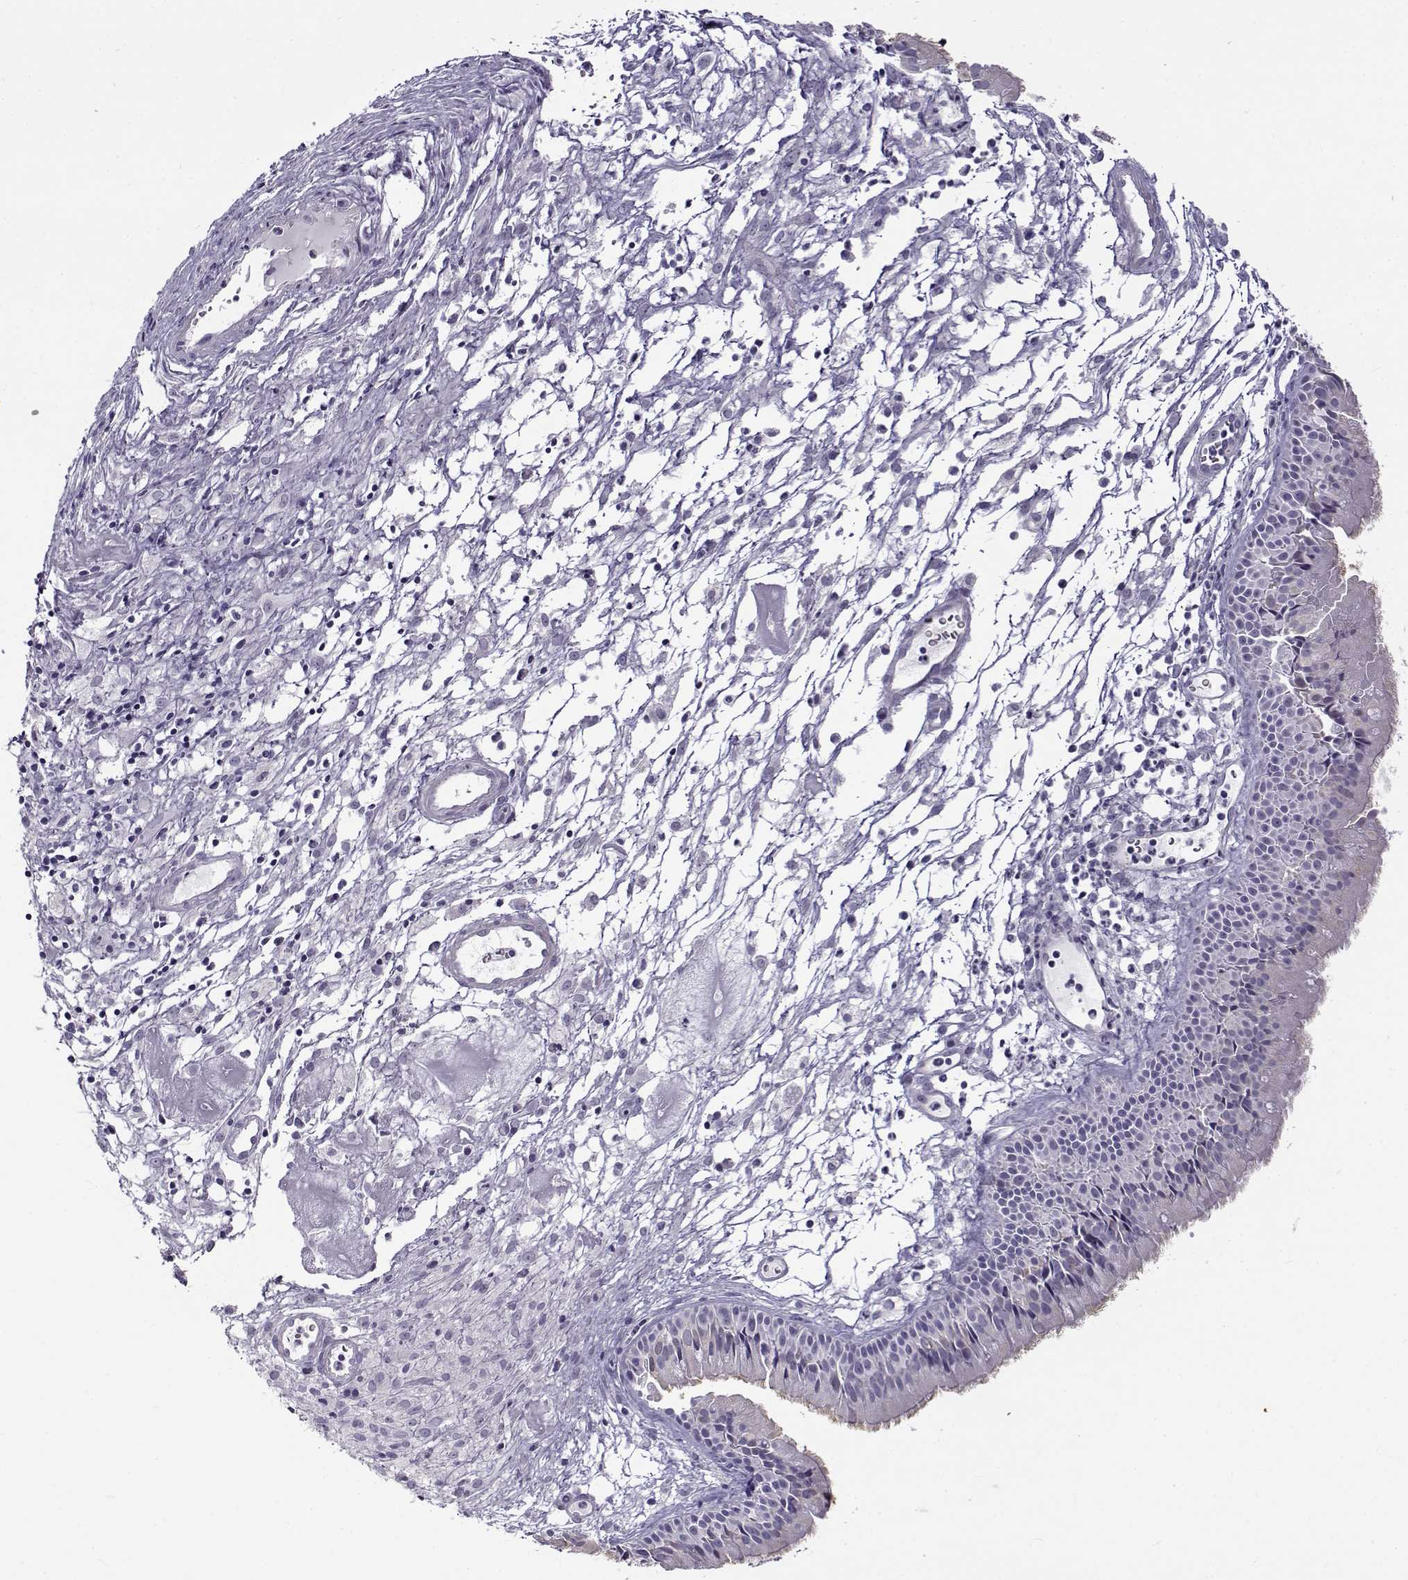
{"staining": {"intensity": "negative", "quantity": "none", "location": "none"}, "tissue": "nasopharynx", "cell_type": "Respiratory epithelial cells", "image_type": "normal", "snomed": [{"axis": "morphology", "description": "Normal tissue, NOS"}, {"axis": "topography", "description": "Nasopharynx"}], "caption": "DAB immunohistochemical staining of normal nasopharynx shows no significant positivity in respiratory epithelial cells. (Stains: DAB (3,3'-diaminobenzidine) IHC with hematoxylin counter stain, Microscopy: brightfield microscopy at high magnification).", "gene": "TEX55", "patient": {"sex": "male", "age": 83}}